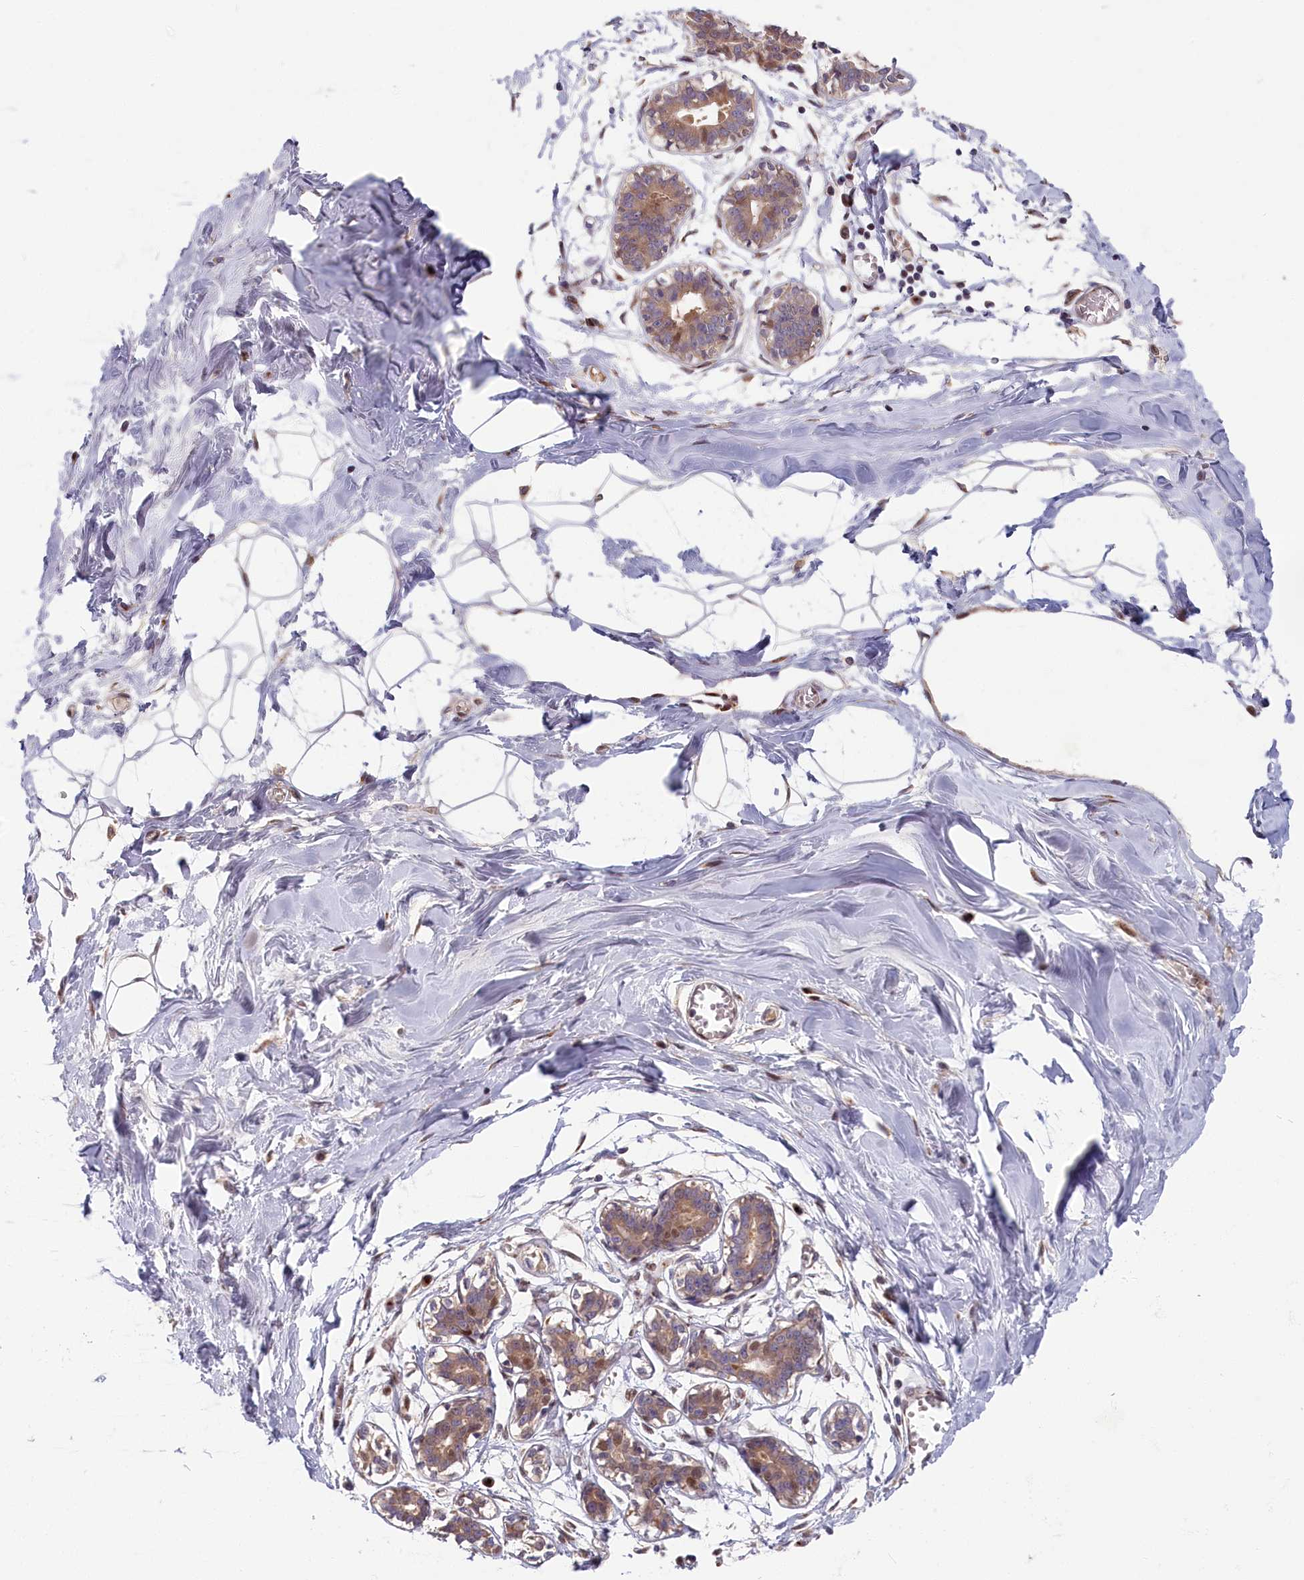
{"staining": {"intensity": "moderate", "quantity": "25%-75%", "location": "cytoplasmic/membranous"}, "tissue": "breast", "cell_type": "Adipocytes", "image_type": "normal", "snomed": [{"axis": "morphology", "description": "Normal tissue, NOS"}, {"axis": "topography", "description": "Breast"}], "caption": "Protein analysis of normal breast demonstrates moderate cytoplasmic/membranous staining in about 25%-75% of adipocytes.", "gene": "CHST12", "patient": {"sex": "female", "age": 27}}